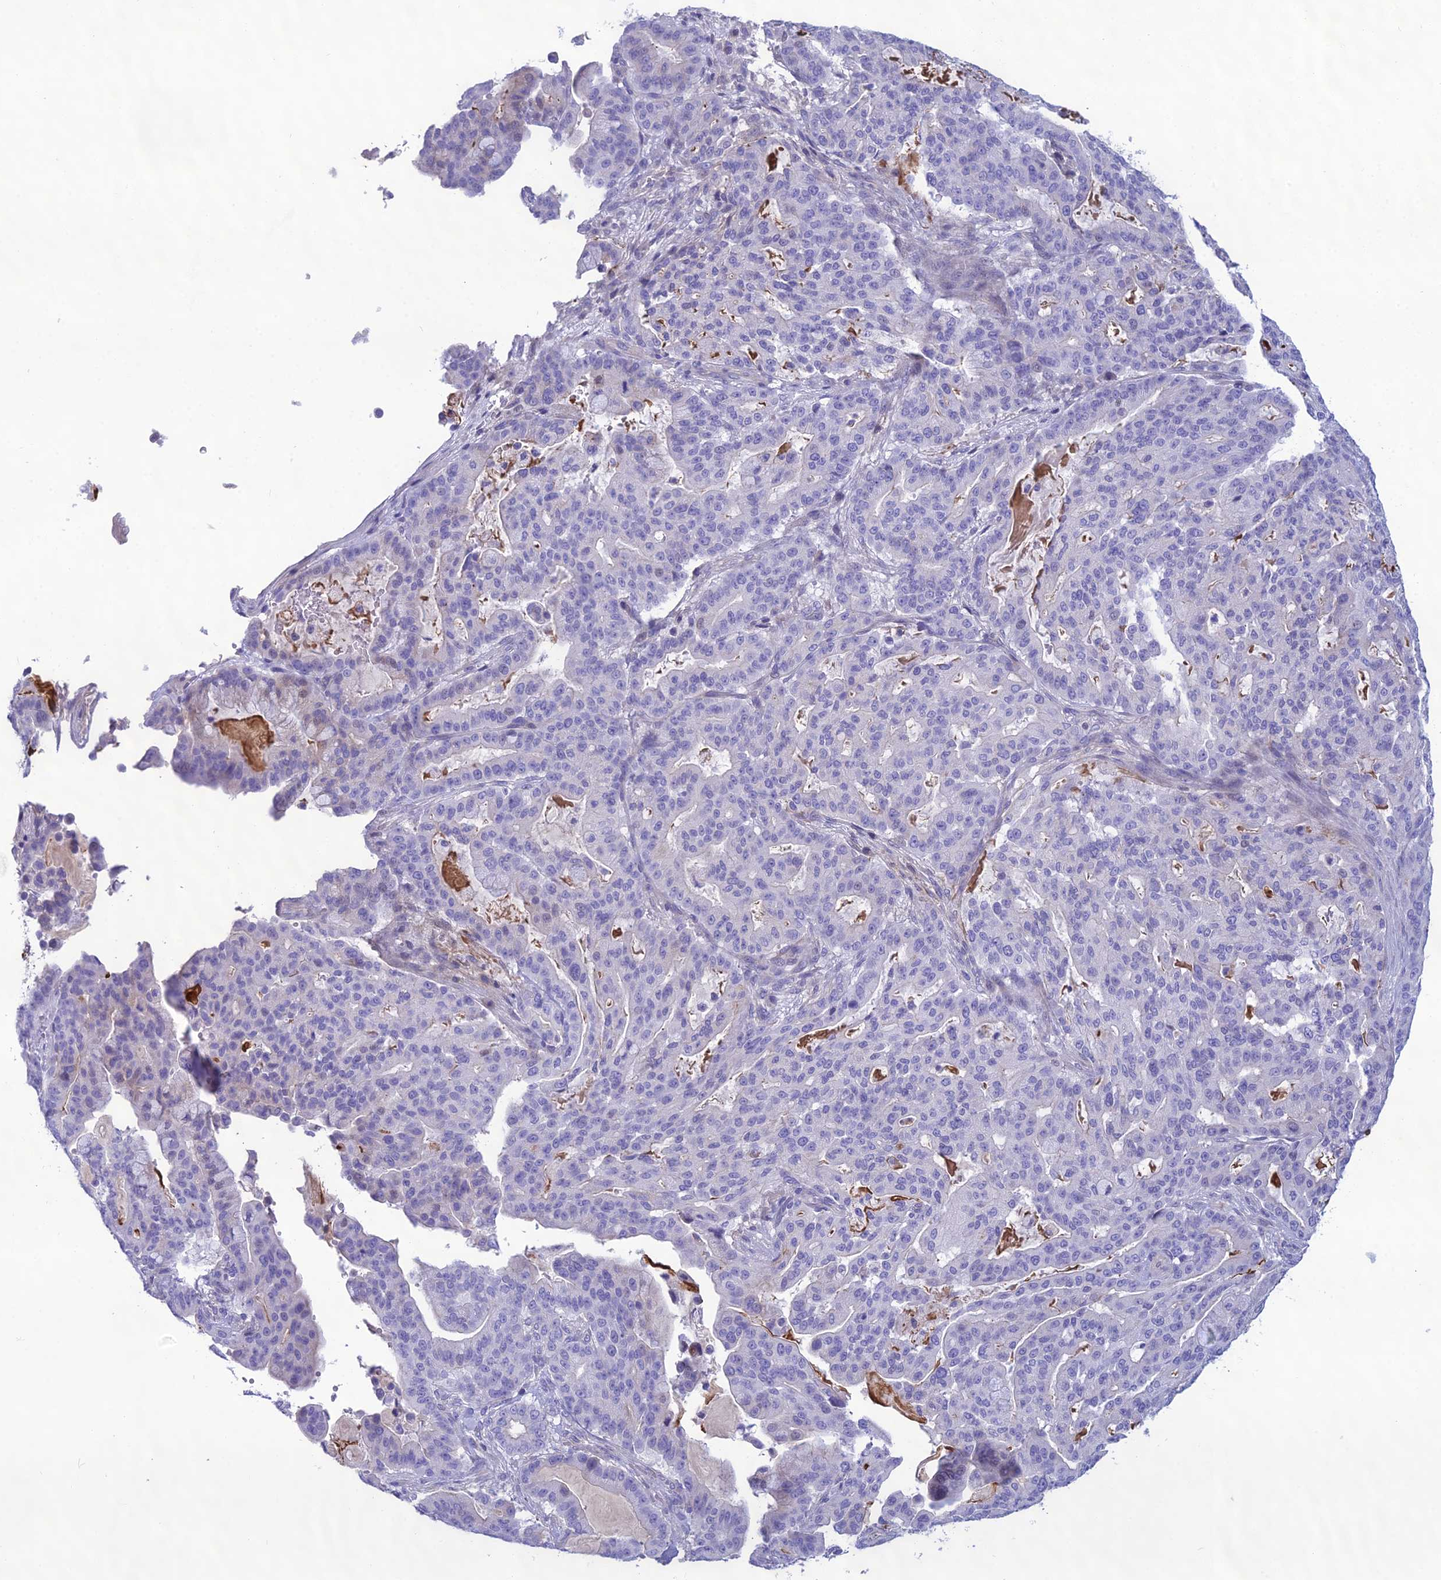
{"staining": {"intensity": "negative", "quantity": "none", "location": "none"}, "tissue": "pancreatic cancer", "cell_type": "Tumor cells", "image_type": "cancer", "snomed": [{"axis": "morphology", "description": "Adenocarcinoma, NOS"}, {"axis": "topography", "description": "Pancreas"}], "caption": "The photomicrograph shows no staining of tumor cells in pancreatic cancer.", "gene": "CRB2", "patient": {"sex": "male", "age": 63}}